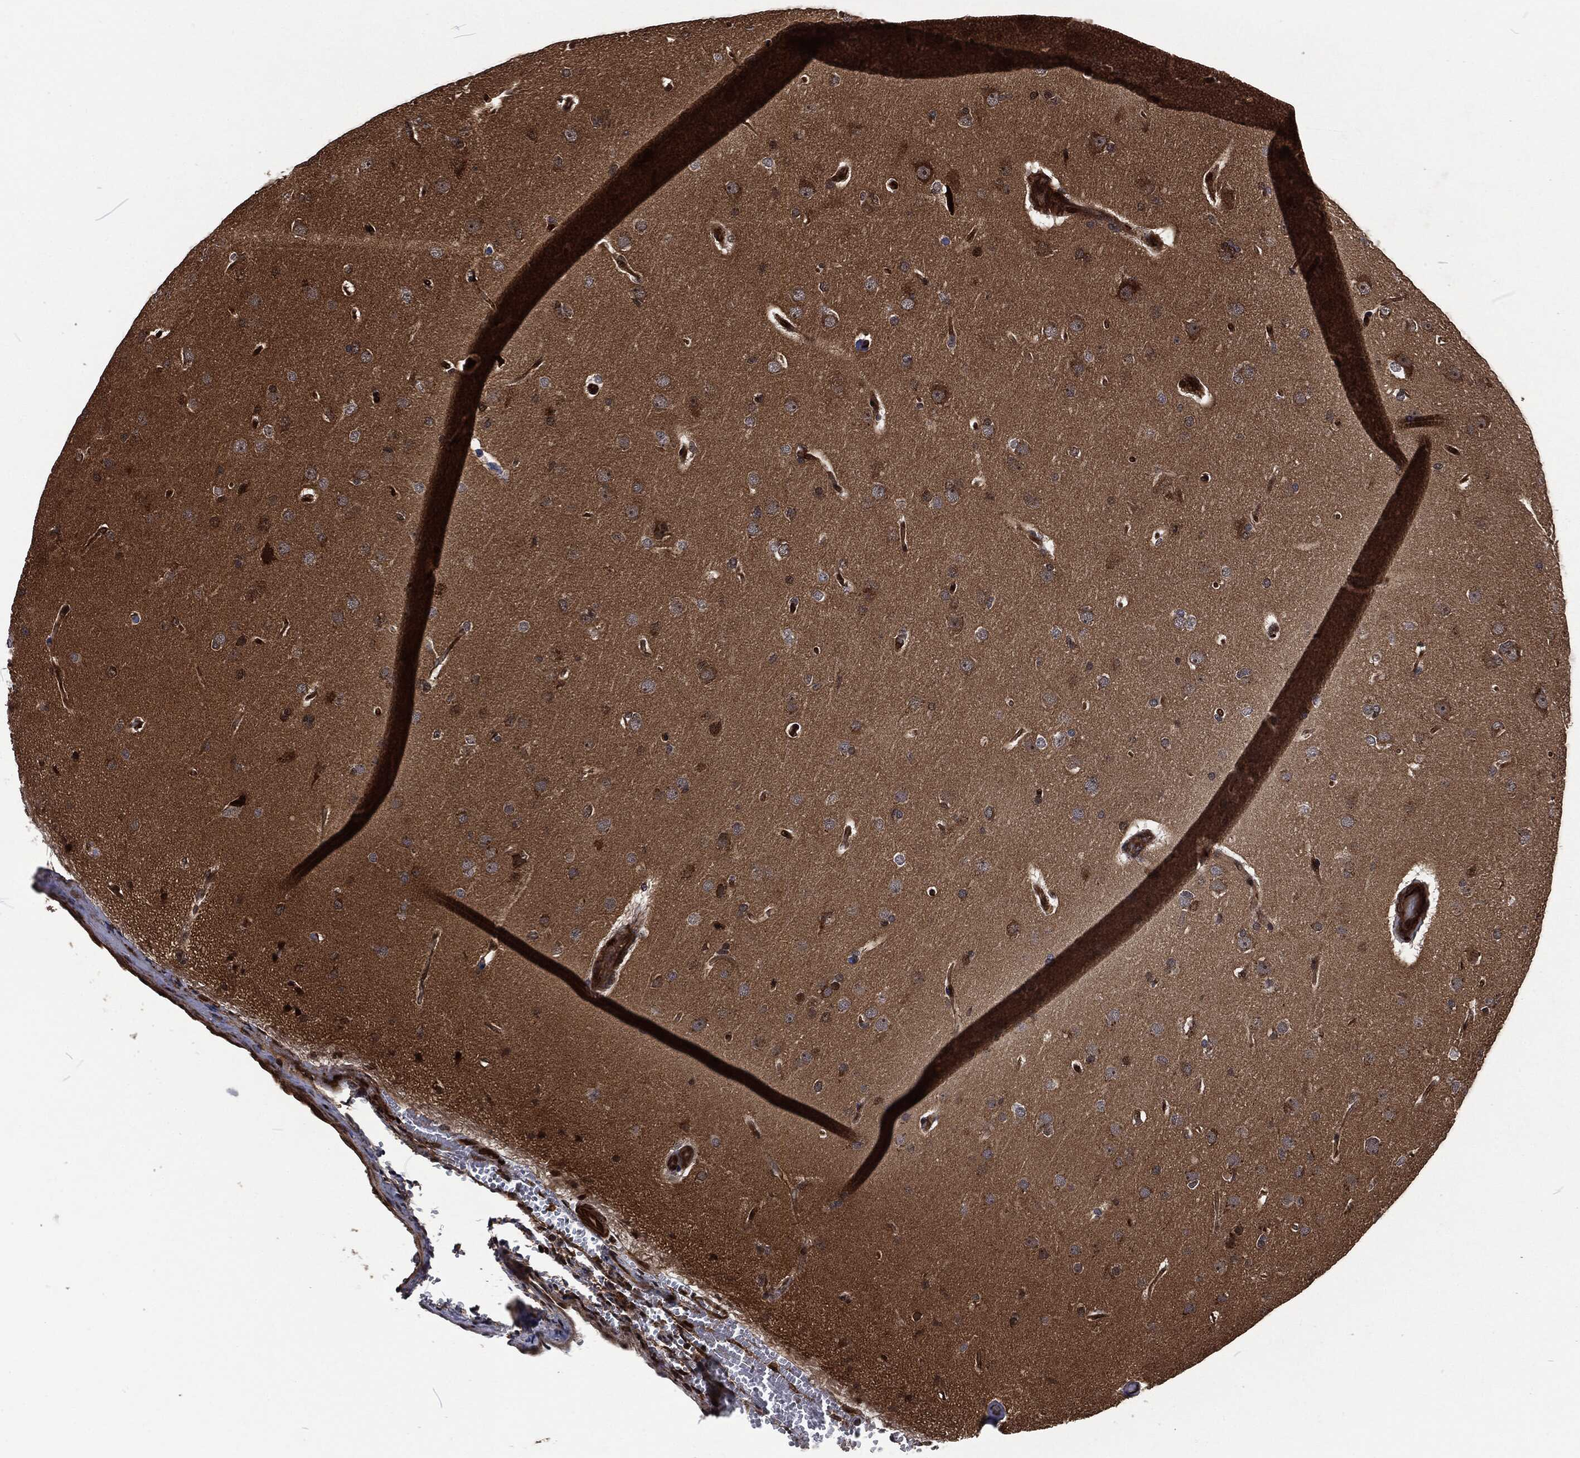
{"staining": {"intensity": "negative", "quantity": "none", "location": "none"}, "tissue": "glioma", "cell_type": "Tumor cells", "image_type": "cancer", "snomed": [{"axis": "morphology", "description": "Glioma, malignant, NOS"}, {"axis": "topography", "description": "Cerebral cortex"}], "caption": "An immunohistochemistry (IHC) micrograph of malignant glioma is shown. There is no staining in tumor cells of malignant glioma. (DAB (3,3'-diaminobenzidine) immunohistochemistry (IHC) visualized using brightfield microscopy, high magnification).", "gene": "CMPK2", "patient": {"sex": "male", "age": 58}}